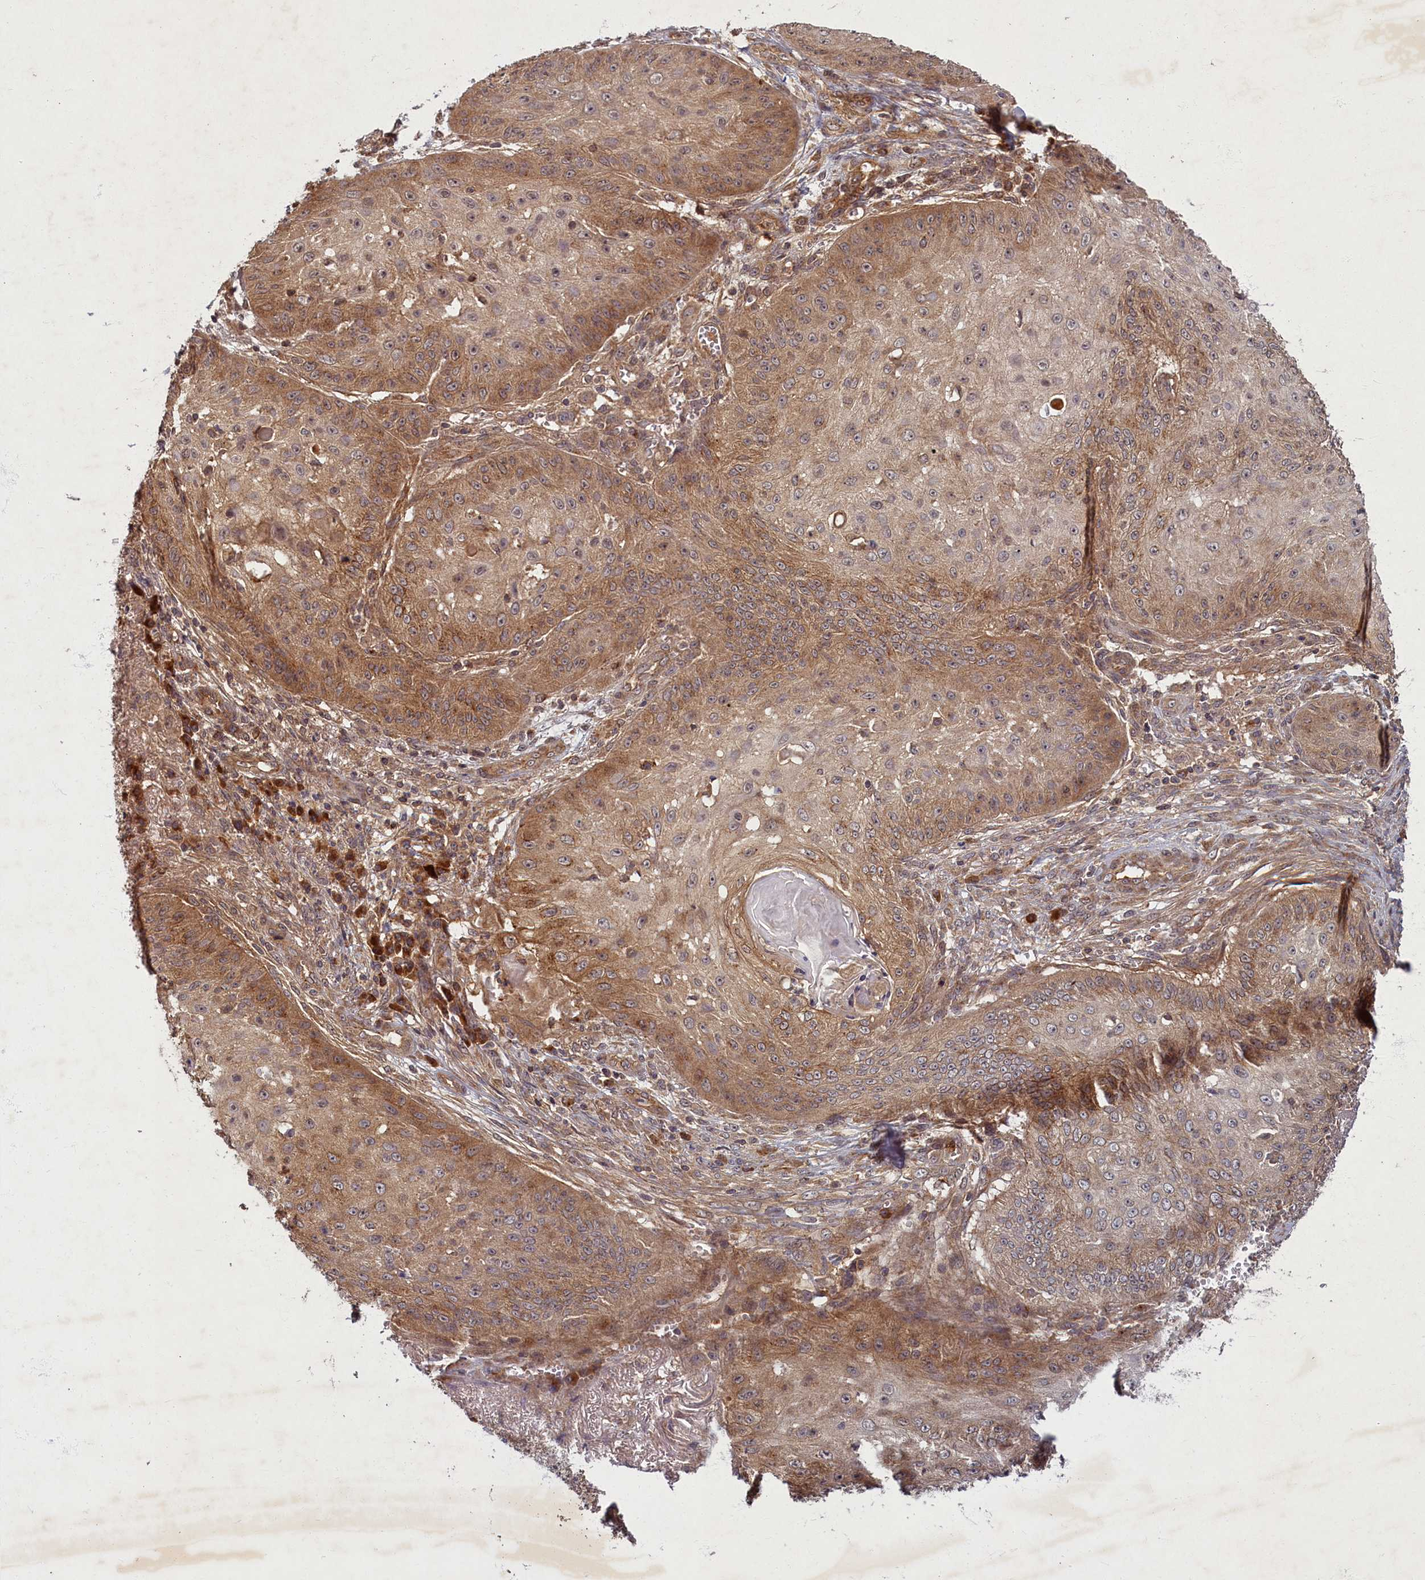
{"staining": {"intensity": "moderate", "quantity": ">75%", "location": "cytoplasmic/membranous"}, "tissue": "skin cancer", "cell_type": "Tumor cells", "image_type": "cancer", "snomed": [{"axis": "morphology", "description": "Squamous cell carcinoma, NOS"}, {"axis": "topography", "description": "Skin"}], "caption": "Tumor cells display medium levels of moderate cytoplasmic/membranous expression in about >75% of cells in human skin cancer.", "gene": "BICD1", "patient": {"sex": "male", "age": 70}}